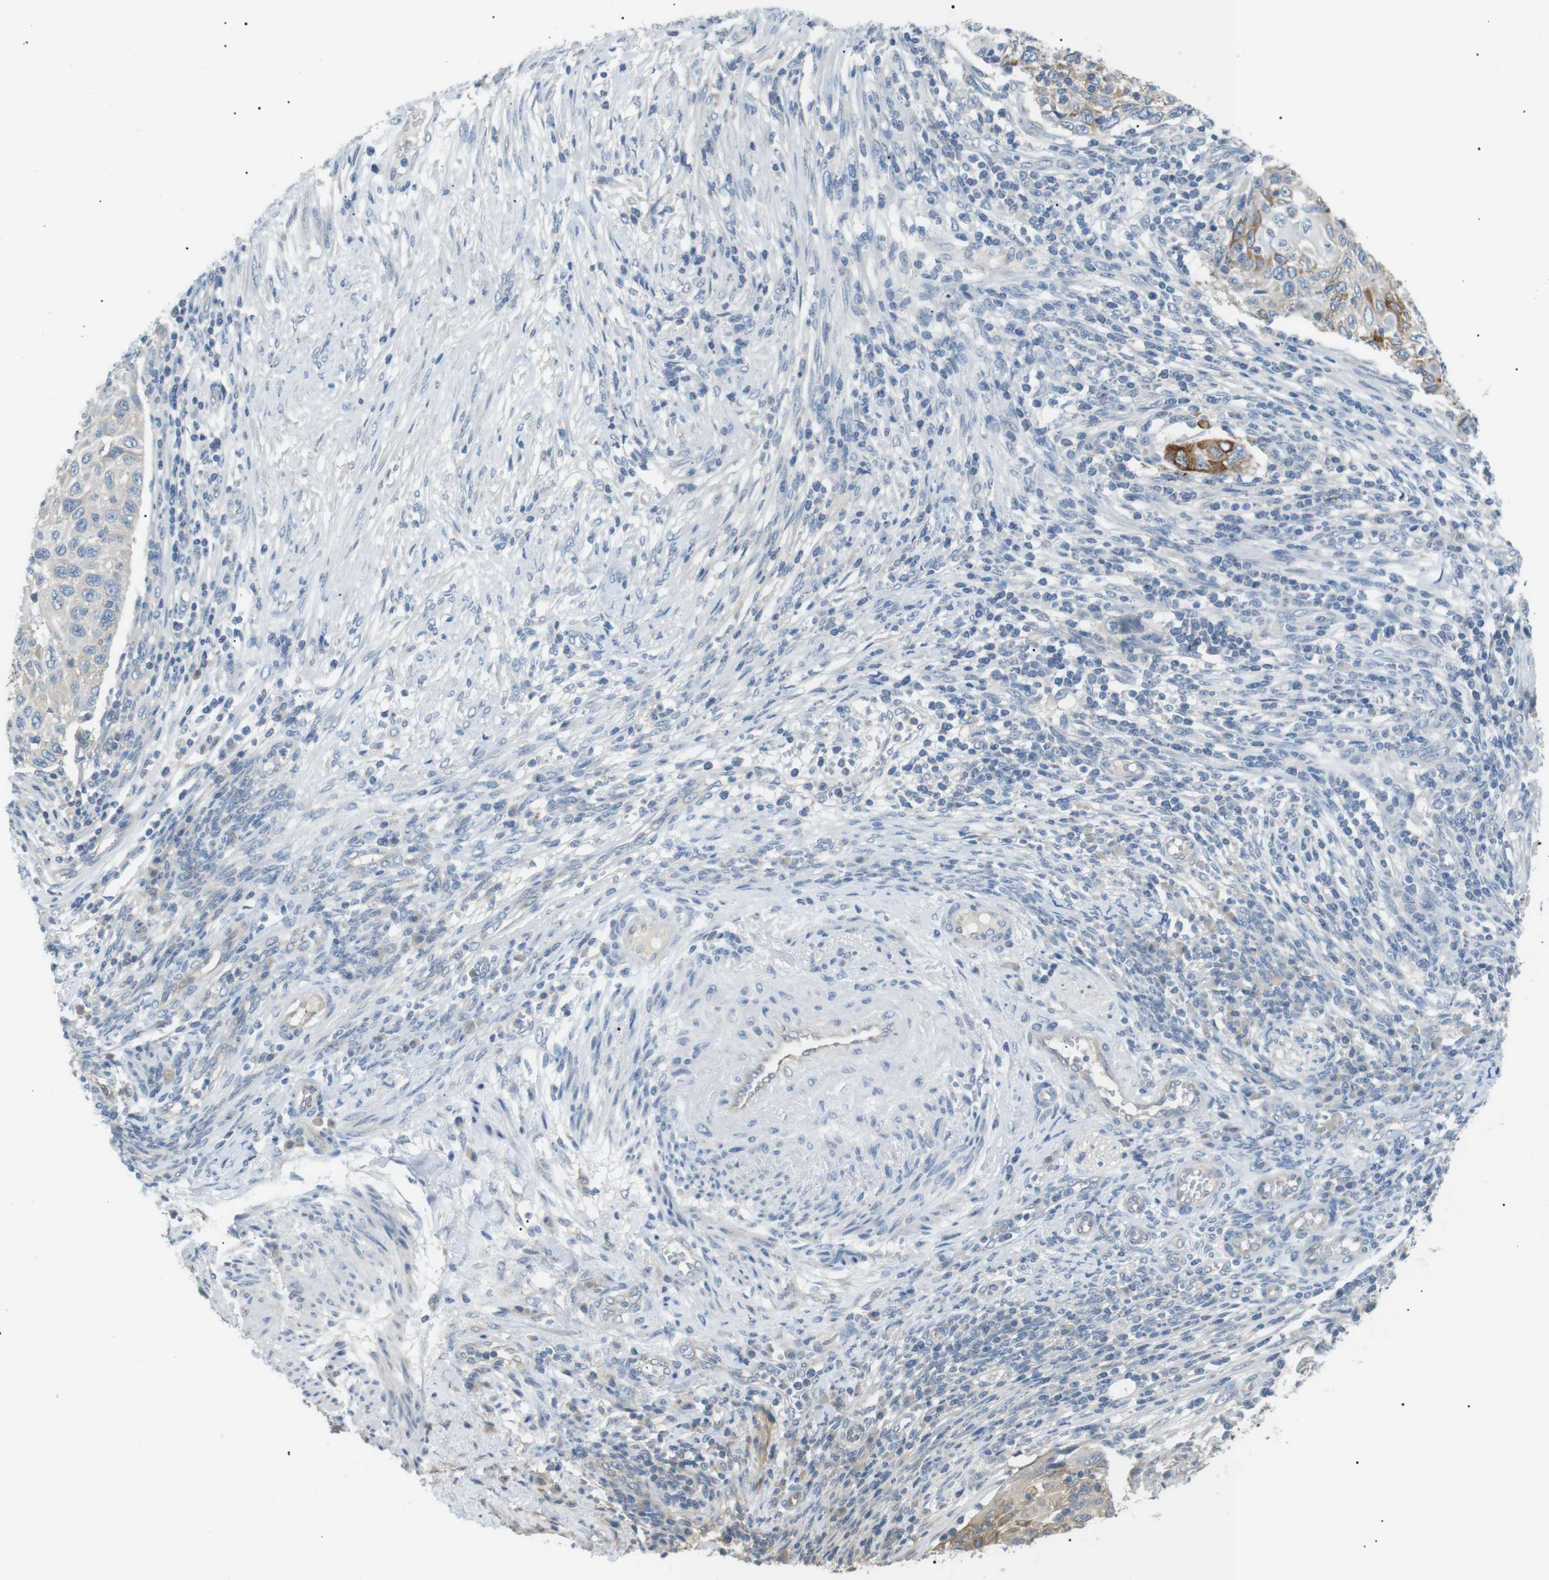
{"staining": {"intensity": "moderate", "quantity": "25%-75%", "location": "cytoplasmic/membranous"}, "tissue": "cervical cancer", "cell_type": "Tumor cells", "image_type": "cancer", "snomed": [{"axis": "morphology", "description": "Squamous cell carcinoma, NOS"}, {"axis": "topography", "description": "Cervix"}], "caption": "Immunohistochemical staining of cervical cancer demonstrates medium levels of moderate cytoplasmic/membranous protein staining in approximately 25%-75% of tumor cells. The protein is shown in brown color, while the nuclei are stained blue.", "gene": "CDH26", "patient": {"sex": "female", "age": 70}}